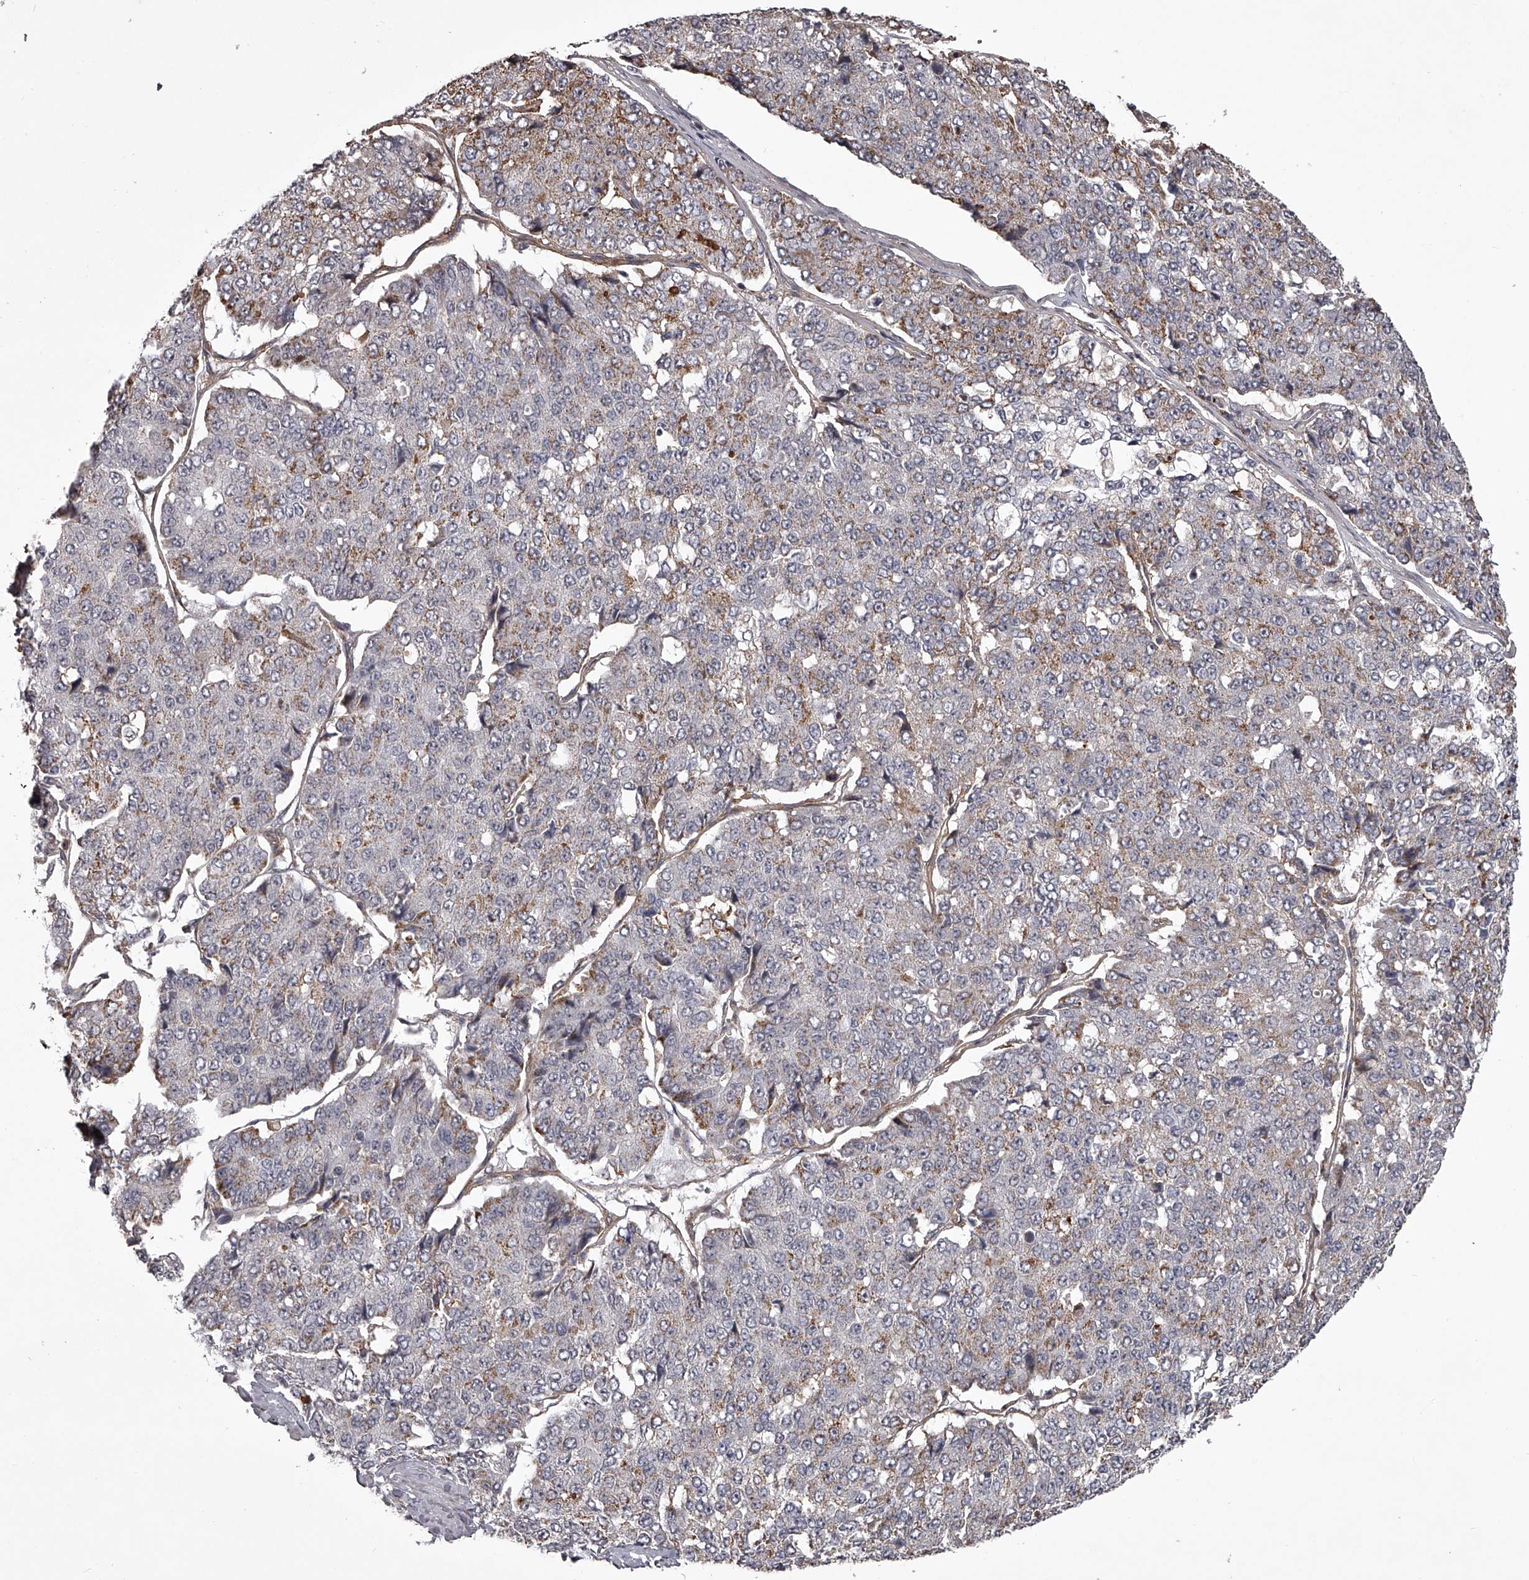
{"staining": {"intensity": "weak", "quantity": "25%-75%", "location": "cytoplasmic/membranous"}, "tissue": "pancreatic cancer", "cell_type": "Tumor cells", "image_type": "cancer", "snomed": [{"axis": "morphology", "description": "Adenocarcinoma, NOS"}, {"axis": "topography", "description": "Pancreas"}], "caption": "Tumor cells demonstrate low levels of weak cytoplasmic/membranous staining in about 25%-75% of cells in human pancreatic cancer. The staining was performed using DAB (3,3'-diaminobenzidine), with brown indicating positive protein expression. Nuclei are stained blue with hematoxylin.", "gene": "RRP36", "patient": {"sex": "male", "age": 50}}